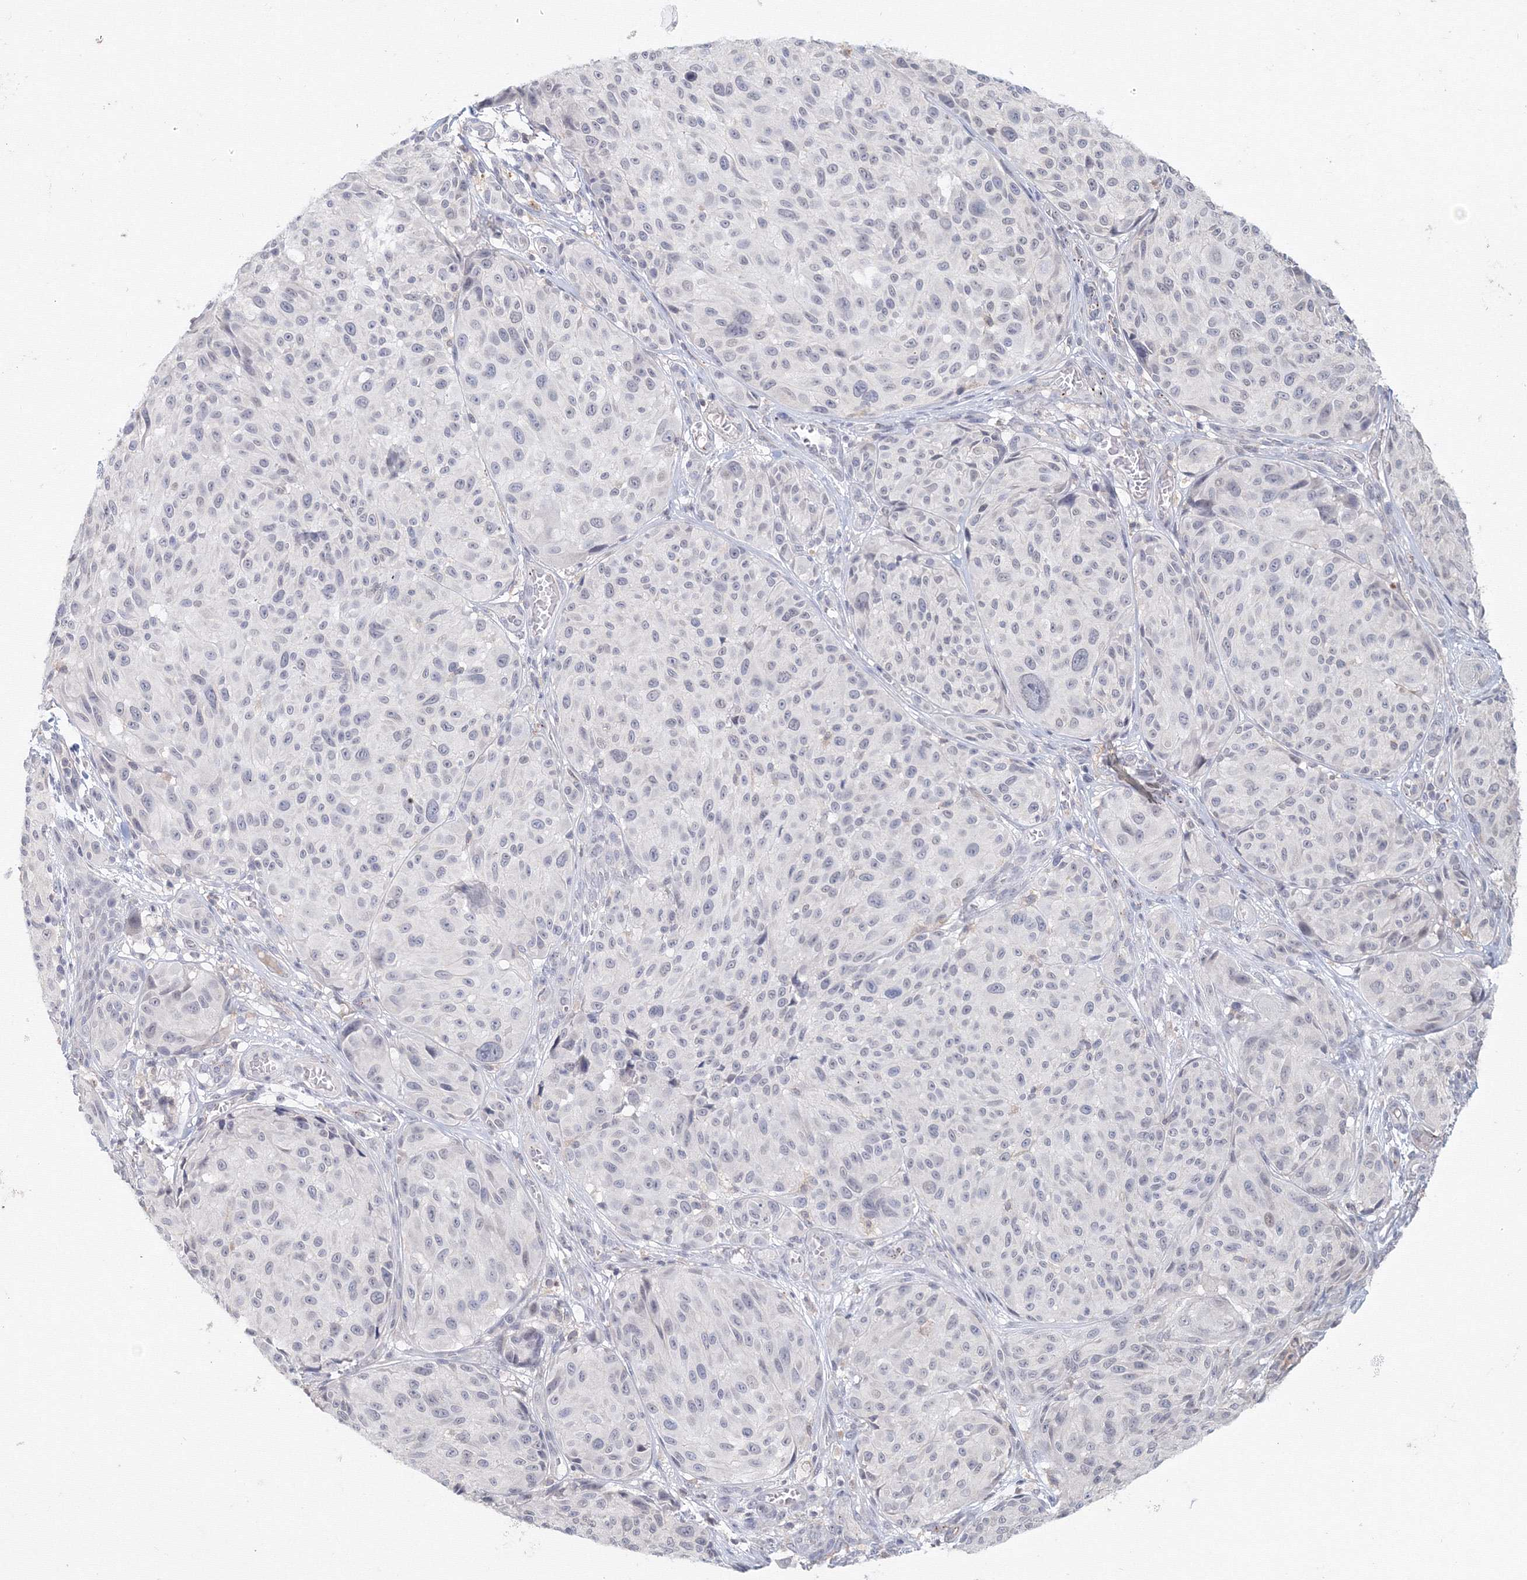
{"staining": {"intensity": "negative", "quantity": "none", "location": "none"}, "tissue": "melanoma", "cell_type": "Tumor cells", "image_type": "cancer", "snomed": [{"axis": "morphology", "description": "Malignant melanoma, NOS"}, {"axis": "topography", "description": "Skin"}], "caption": "Immunohistochemistry of malignant melanoma exhibits no positivity in tumor cells.", "gene": "SLC7A7", "patient": {"sex": "male", "age": 83}}